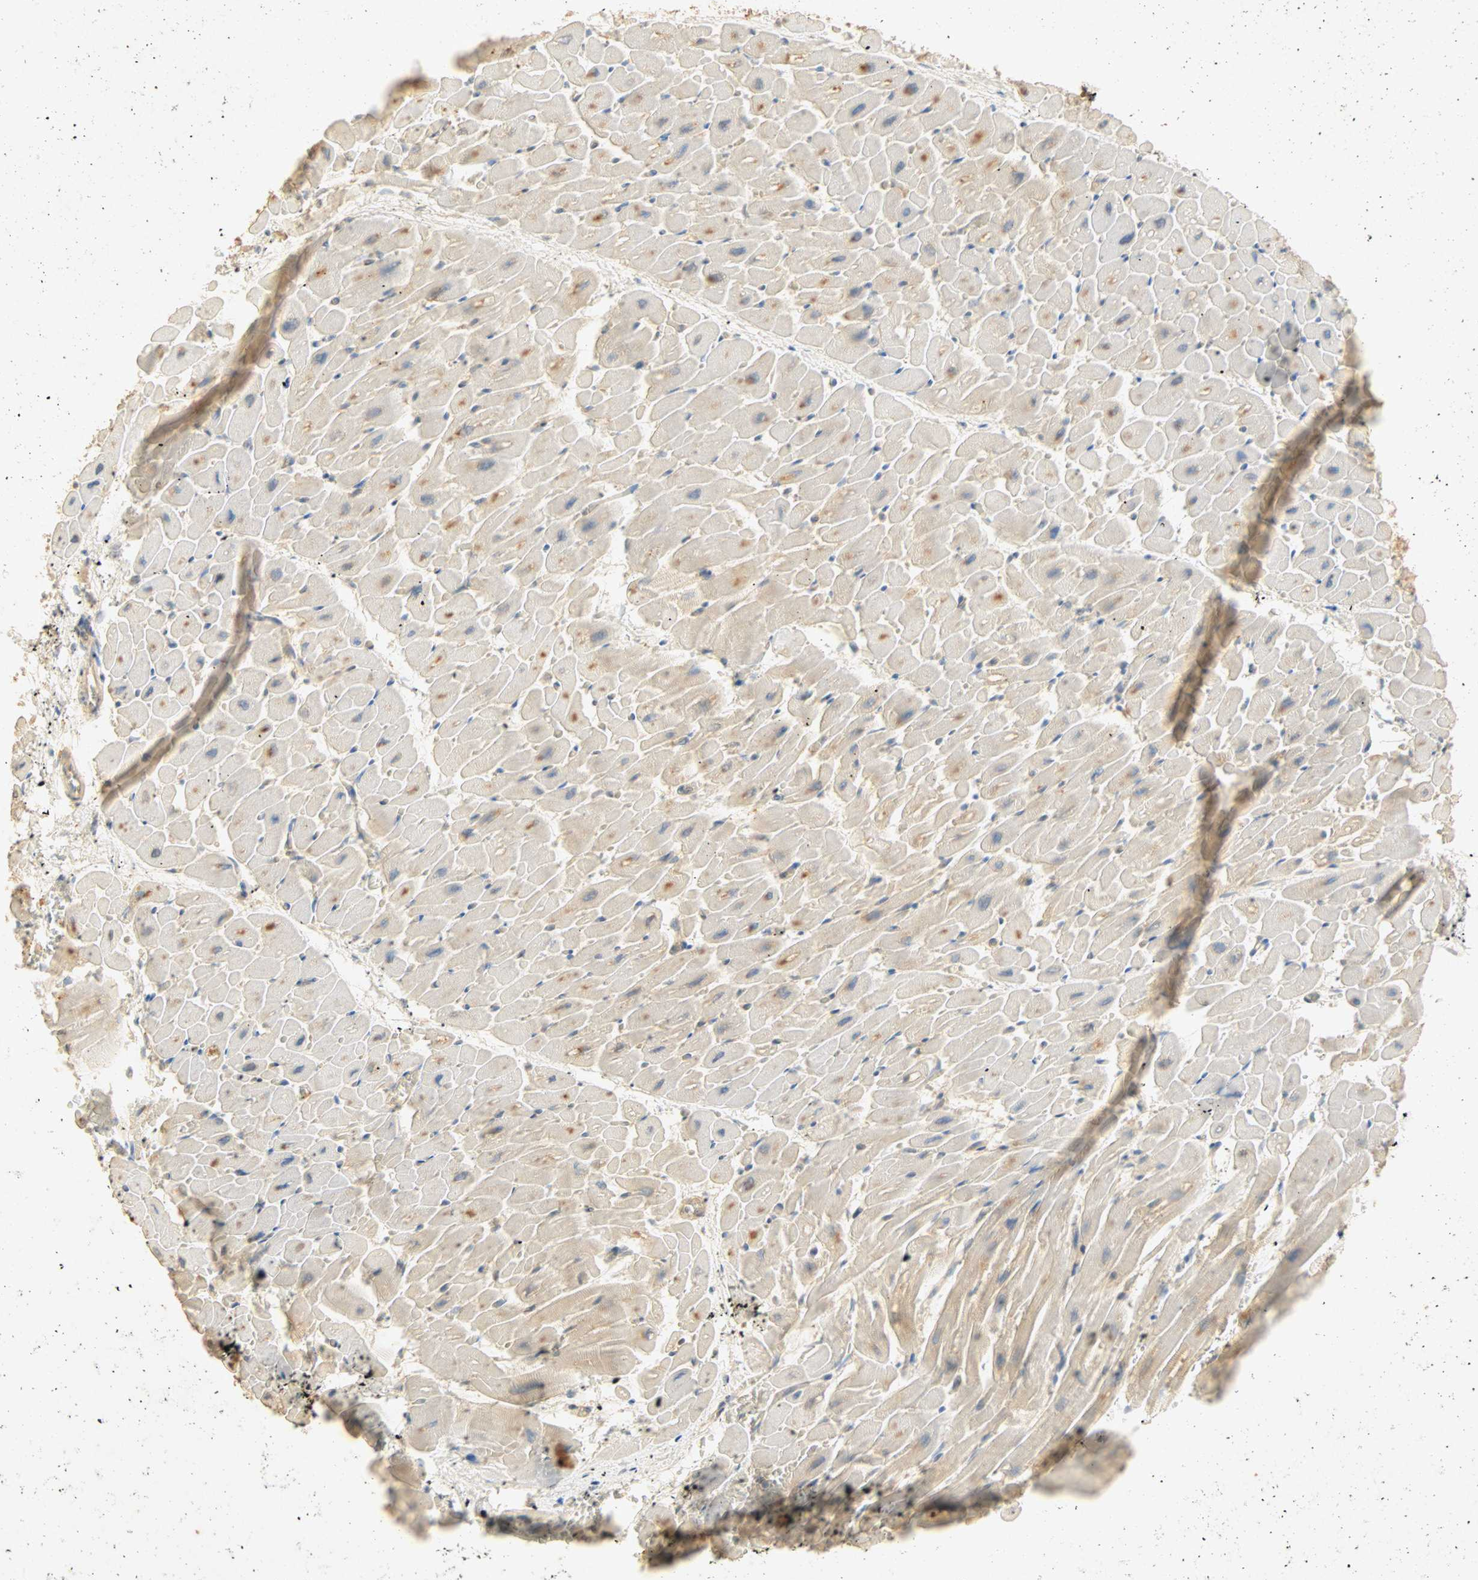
{"staining": {"intensity": "moderate", "quantity": "<25%", "location": "cytoplasmic/membranous"}, "tissue": "heart muscle", "cell_type": "Cardiomyocytes", "image_type": "normal", "snomed": [{"axis": "morphology", "description": "Normal tissue, NOS"}, {"axis": "topography", "description": "Heart"}], "caption": "Brown immunohistochemical staining in benign heart muscle shows moderate cytoplasmic/membranous staining in approximately <25% of cardiomyocytes.", "gene": "SELENBP1", "patient": {"sex": "male", "age": 45}}